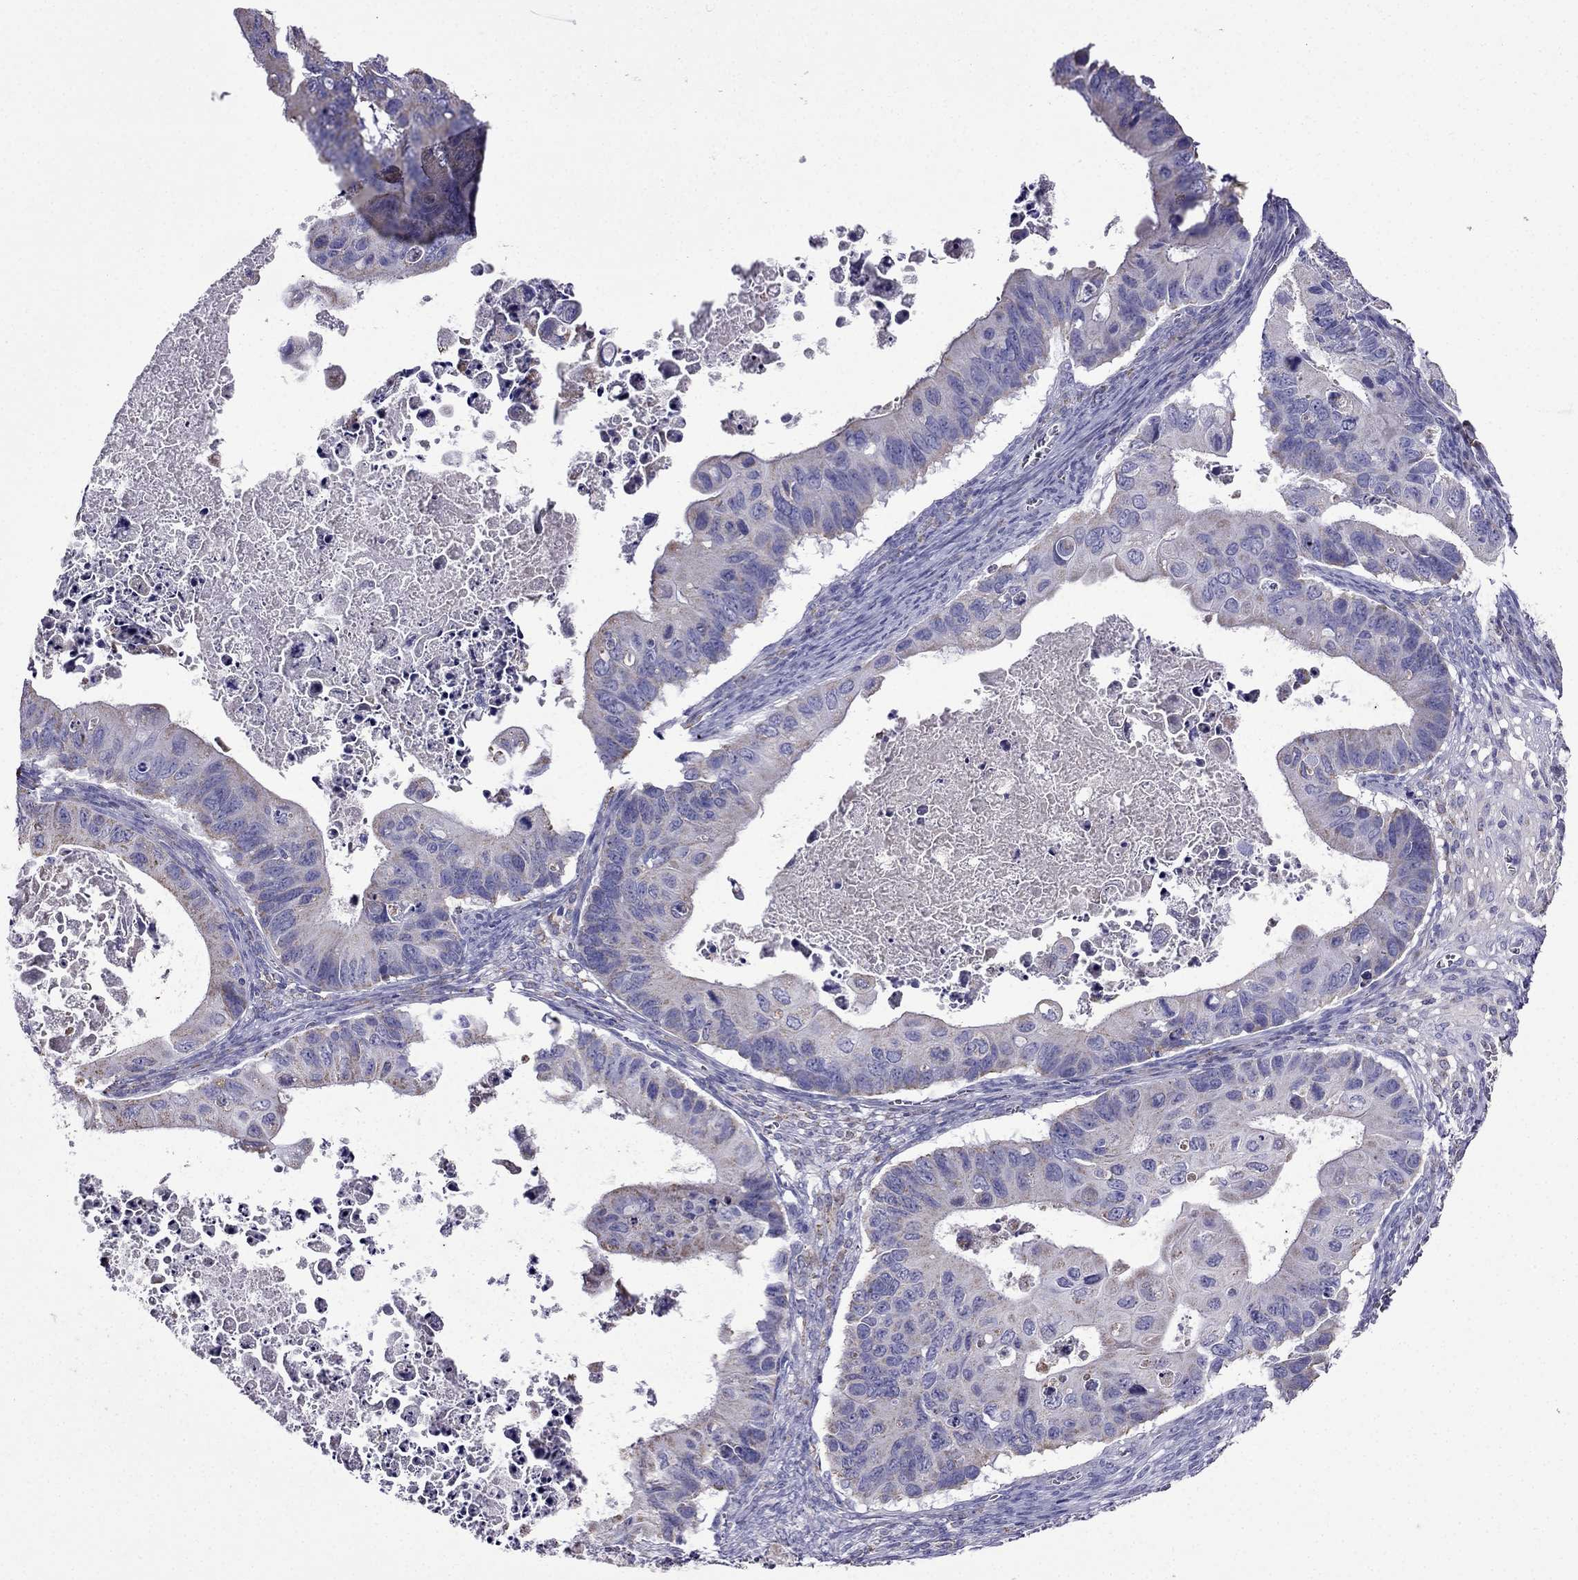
{"staining": {"intensity": "moderate", "quantity": "<25%", "location": "cytoplasmic/membranous"}, "tissue": "ovarian cancer", "cell_type": "Tumor cells", "image_type": "cancer", "snomed": [{"axis": "morphology", "description": "Cystadenocarcinoma, mucinous, NOS"}, {"axis": "topography", "description": "Ovary"}], "caption": "IHC histopathology image of human ovarian cancer (mucinous cystadenocarcinoma) stained for a protein (brown), which displays low levels of moderate cytoplasmic/membranous staining in about <25% of tumor cells.", "gene": "DSC1", "patient": {"sex": "female", "age": 64}}